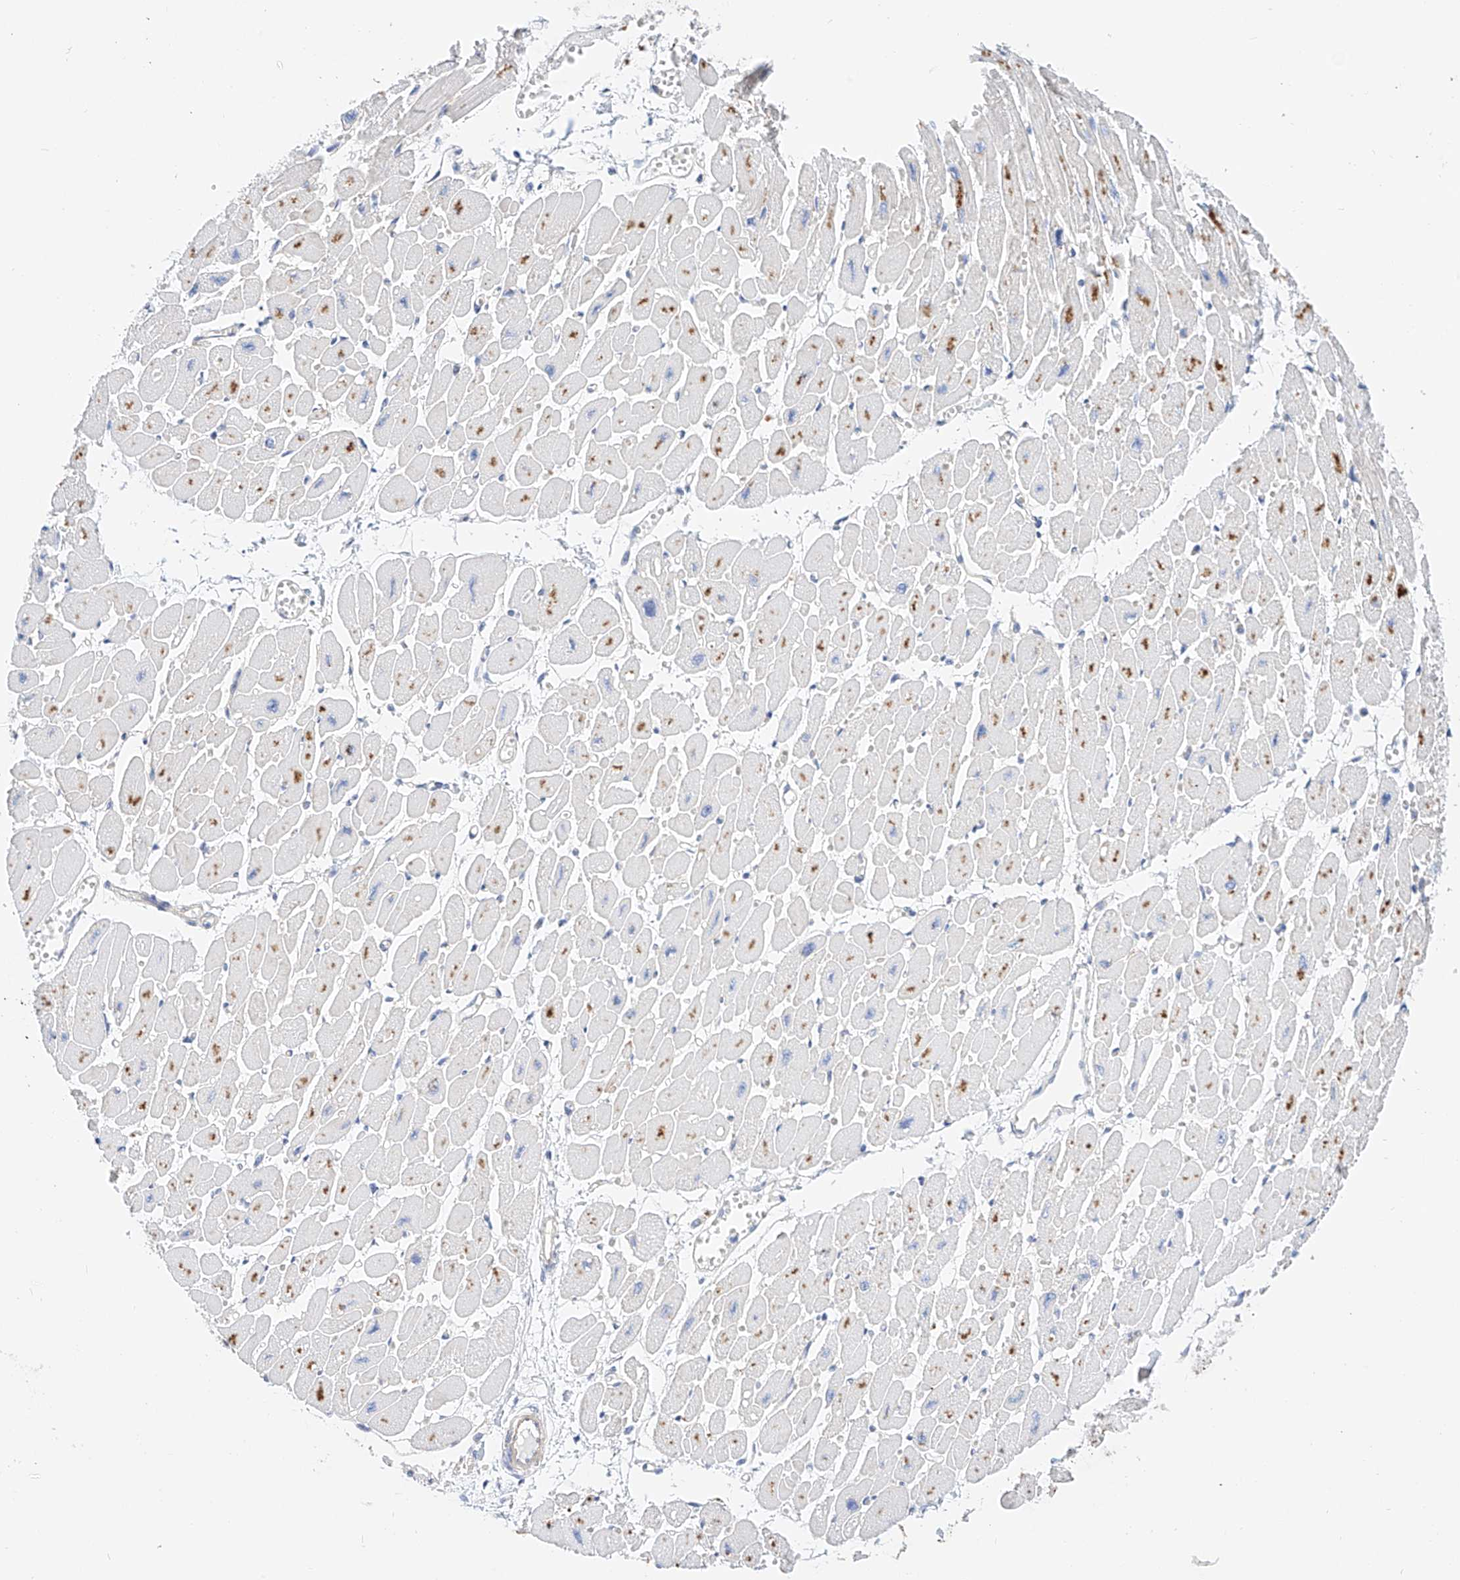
{"staining": {"intensity": "moderate", "quantity": "<25%", "location": "cytoplasmic/membranous"}, "tissue": "heart muscle", "cell_type": "Cardiomyocytes", "image_type": "normal", "snomed": [{"axis": "morphology", "description": "Normal tissue, NOS"}, {"axis": "topography", "description": "Heart"}], "caption": "Immunohistochemistry image of unremarkable heart muscle stained for a protein (brown), which shows low levels of moderate cytoplasmic/membranous positivity in about <25% of cardiomyocytes.", "gene": "SBSPON", "patient": {"sex": "female", "age": 54}}